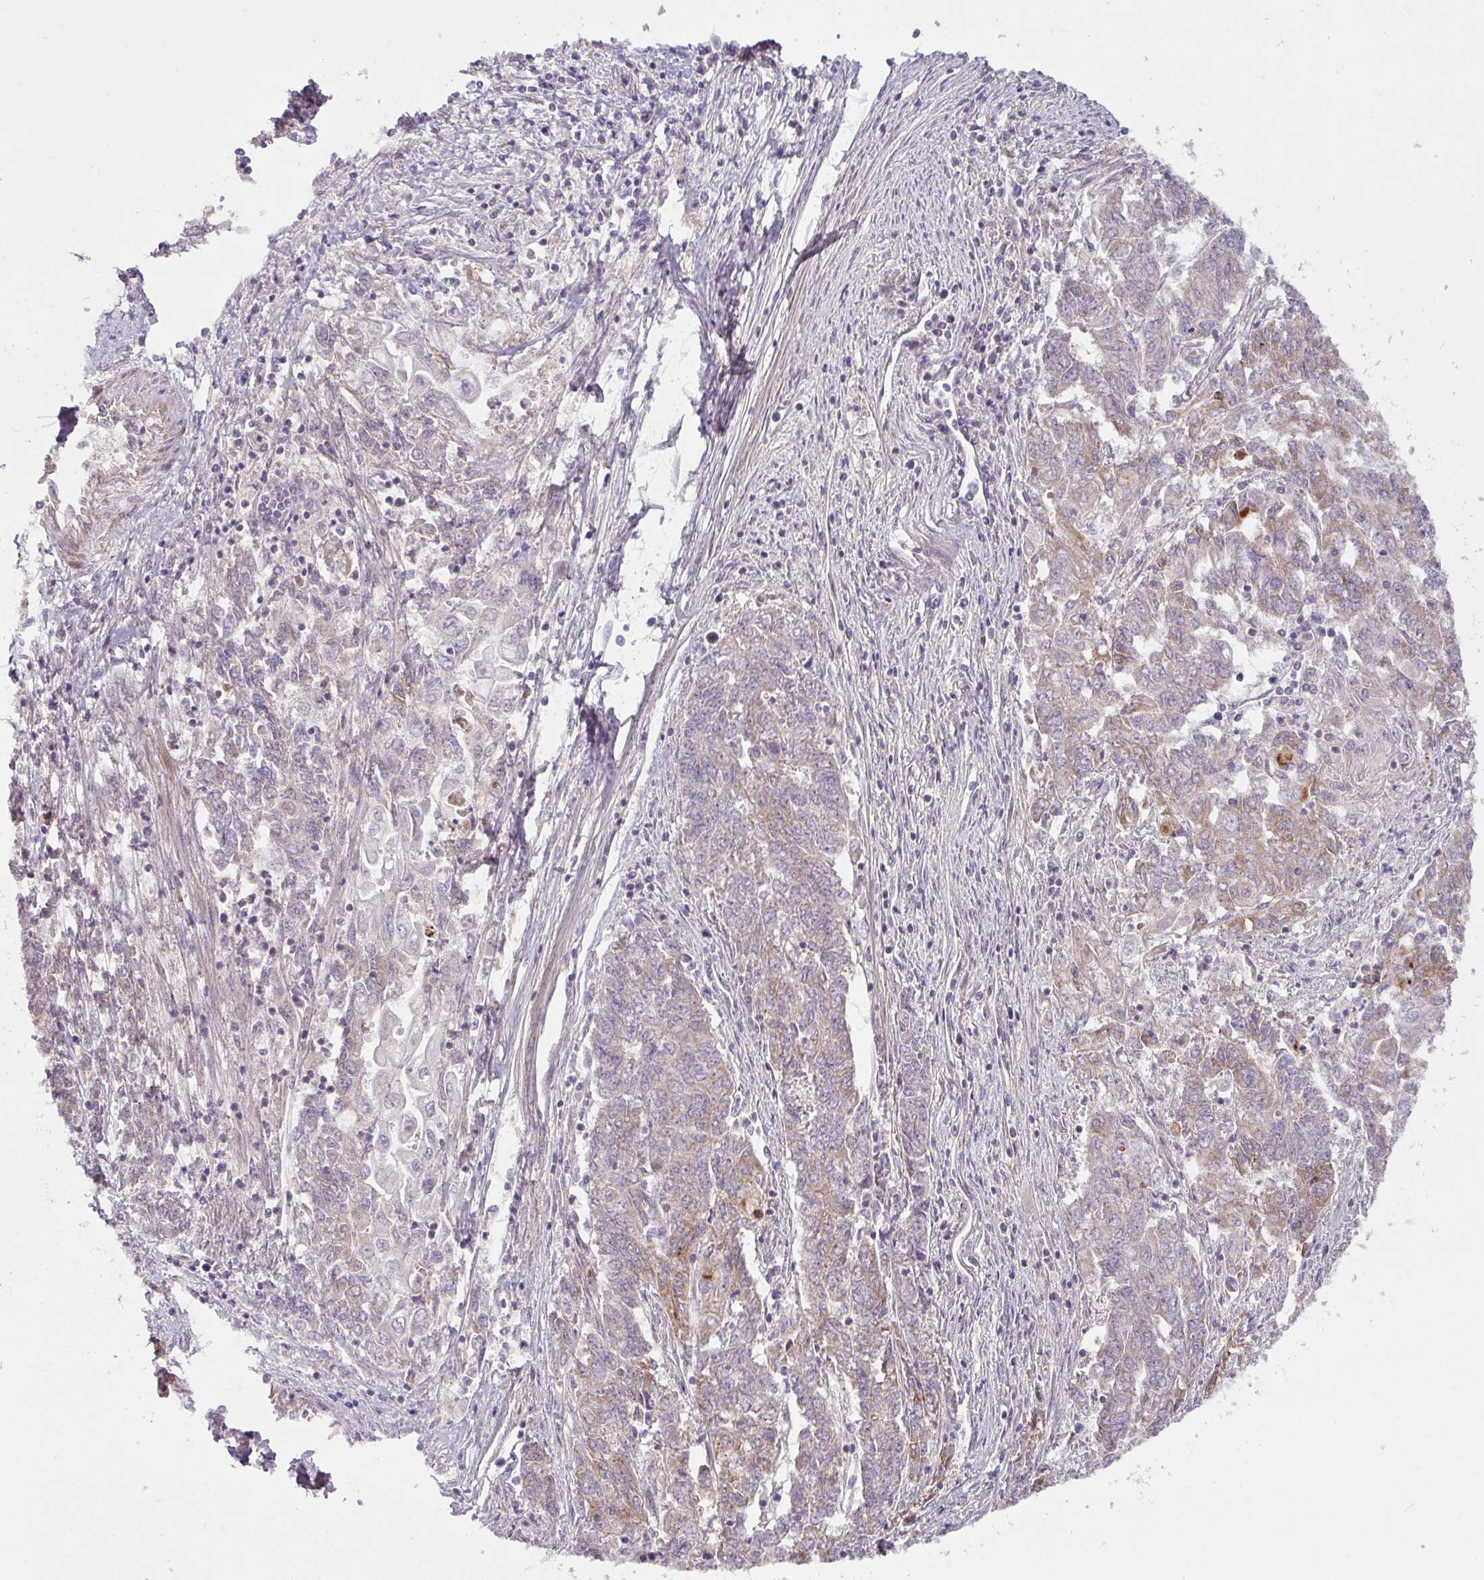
{"staining": {"intensity": "moderate", "quantity": "<25%", "location": "cytoplasmic/membranous"}, "tissue": "endometrial cancer", "cell_type": "Tumor cells", "image_type": "cancer", "snomed": [{"axis": "morphology", "description": "Adenocarcinoma, NOS"}, {"axis": "topography", "description": "Endometrium"}], "caption": "Human adenocarcinoma (endometrial) stained with a brown dye shows moderate cytoplasmic/membranous positive staining in approximately <25% of tumor cells.", "gene": "SARS2", "patient": {"sex": "female", "age": 54}}